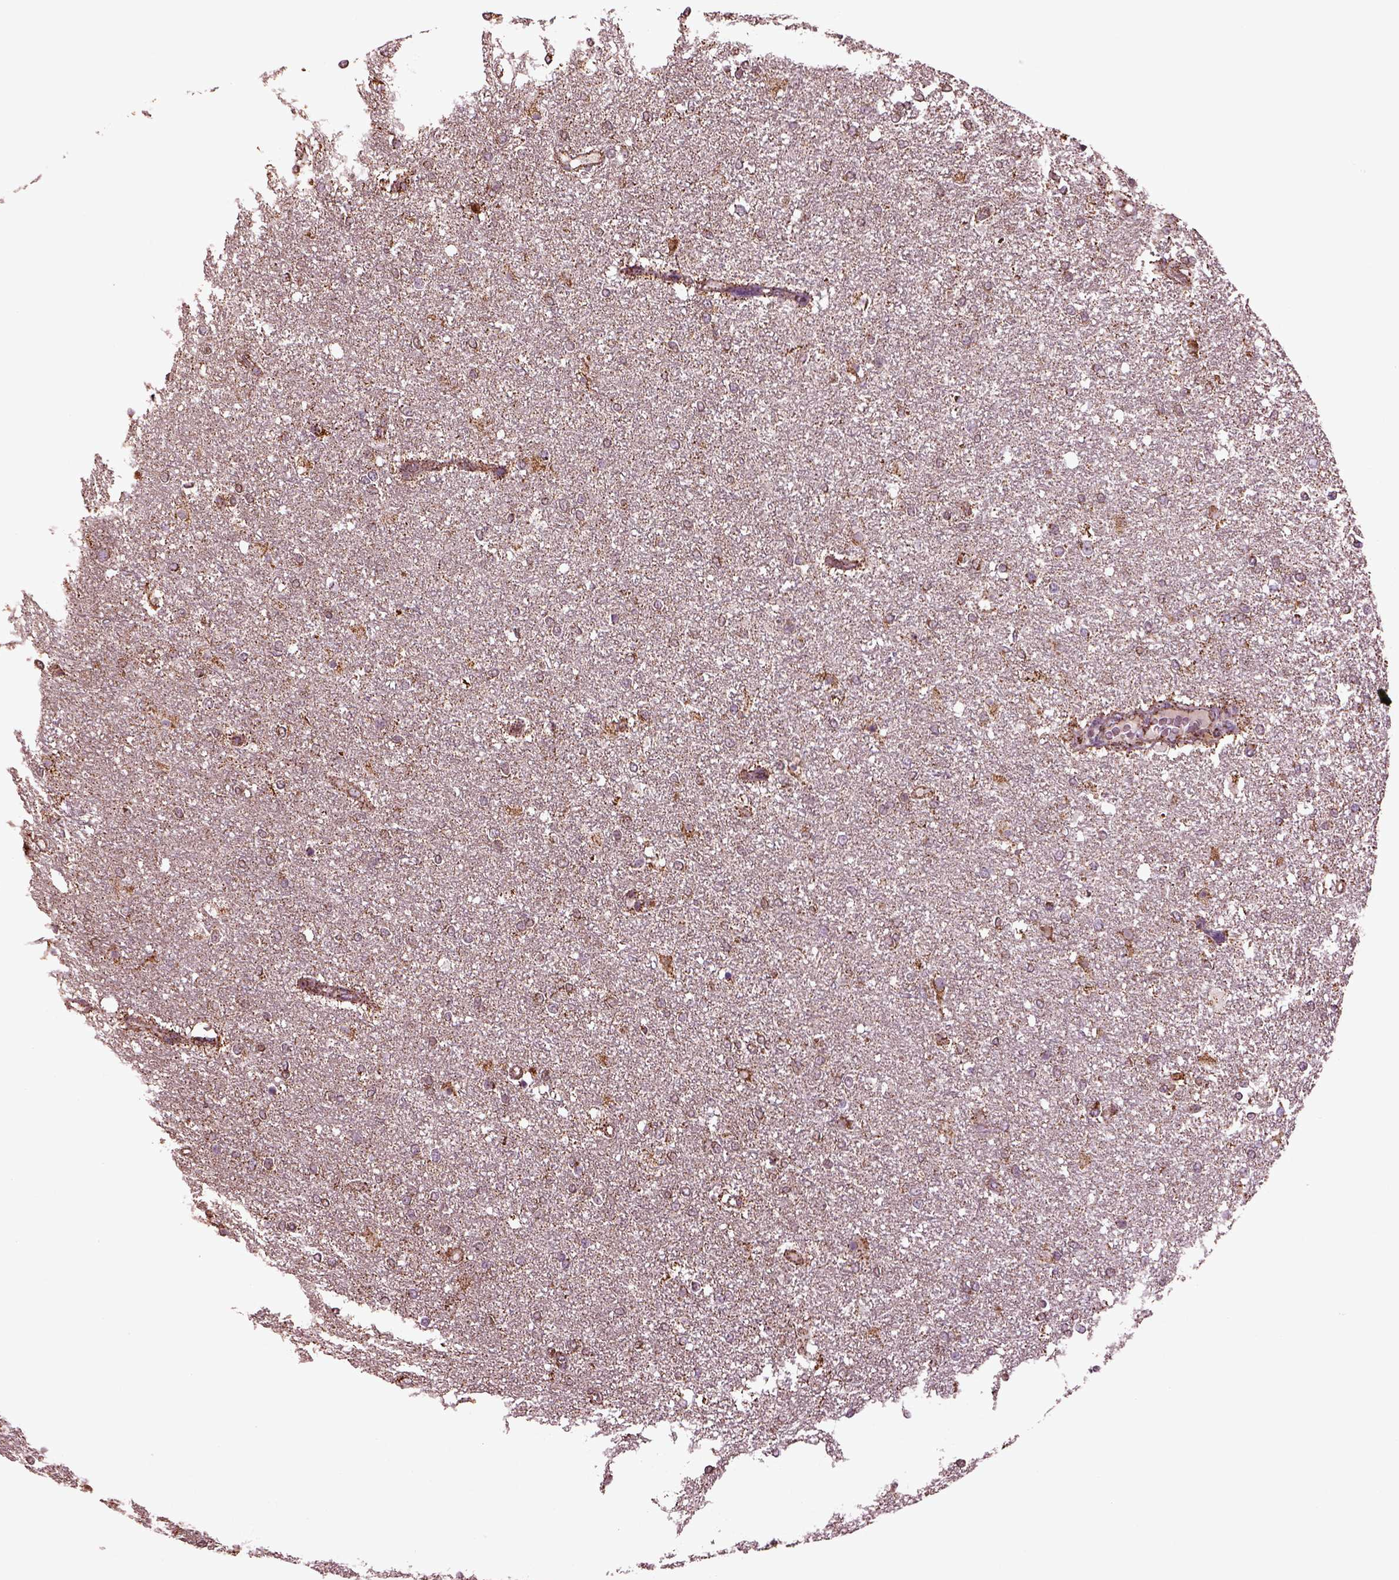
{"staining": {"intensity": "moderate", "quantity": ">75%", "location": "cytoplasmic/membranous"}, "tissue": "glioma", "cell_type": "Tumor cells", "image_type": "cancer", "snomed": [{"axis": "morphology", "description": "Glioma, malignant, High grade"}, {"axis": "topography", "description": "Brain"}], "caption": "The micrograph demonstrates a brown stain indicating the presence of a protein in the cytoplasmic/membranous of tumor cells in malignant glioma (high-grade).", "gene": "TMEM254", "patient": {"sex": "female", "age": 61}}